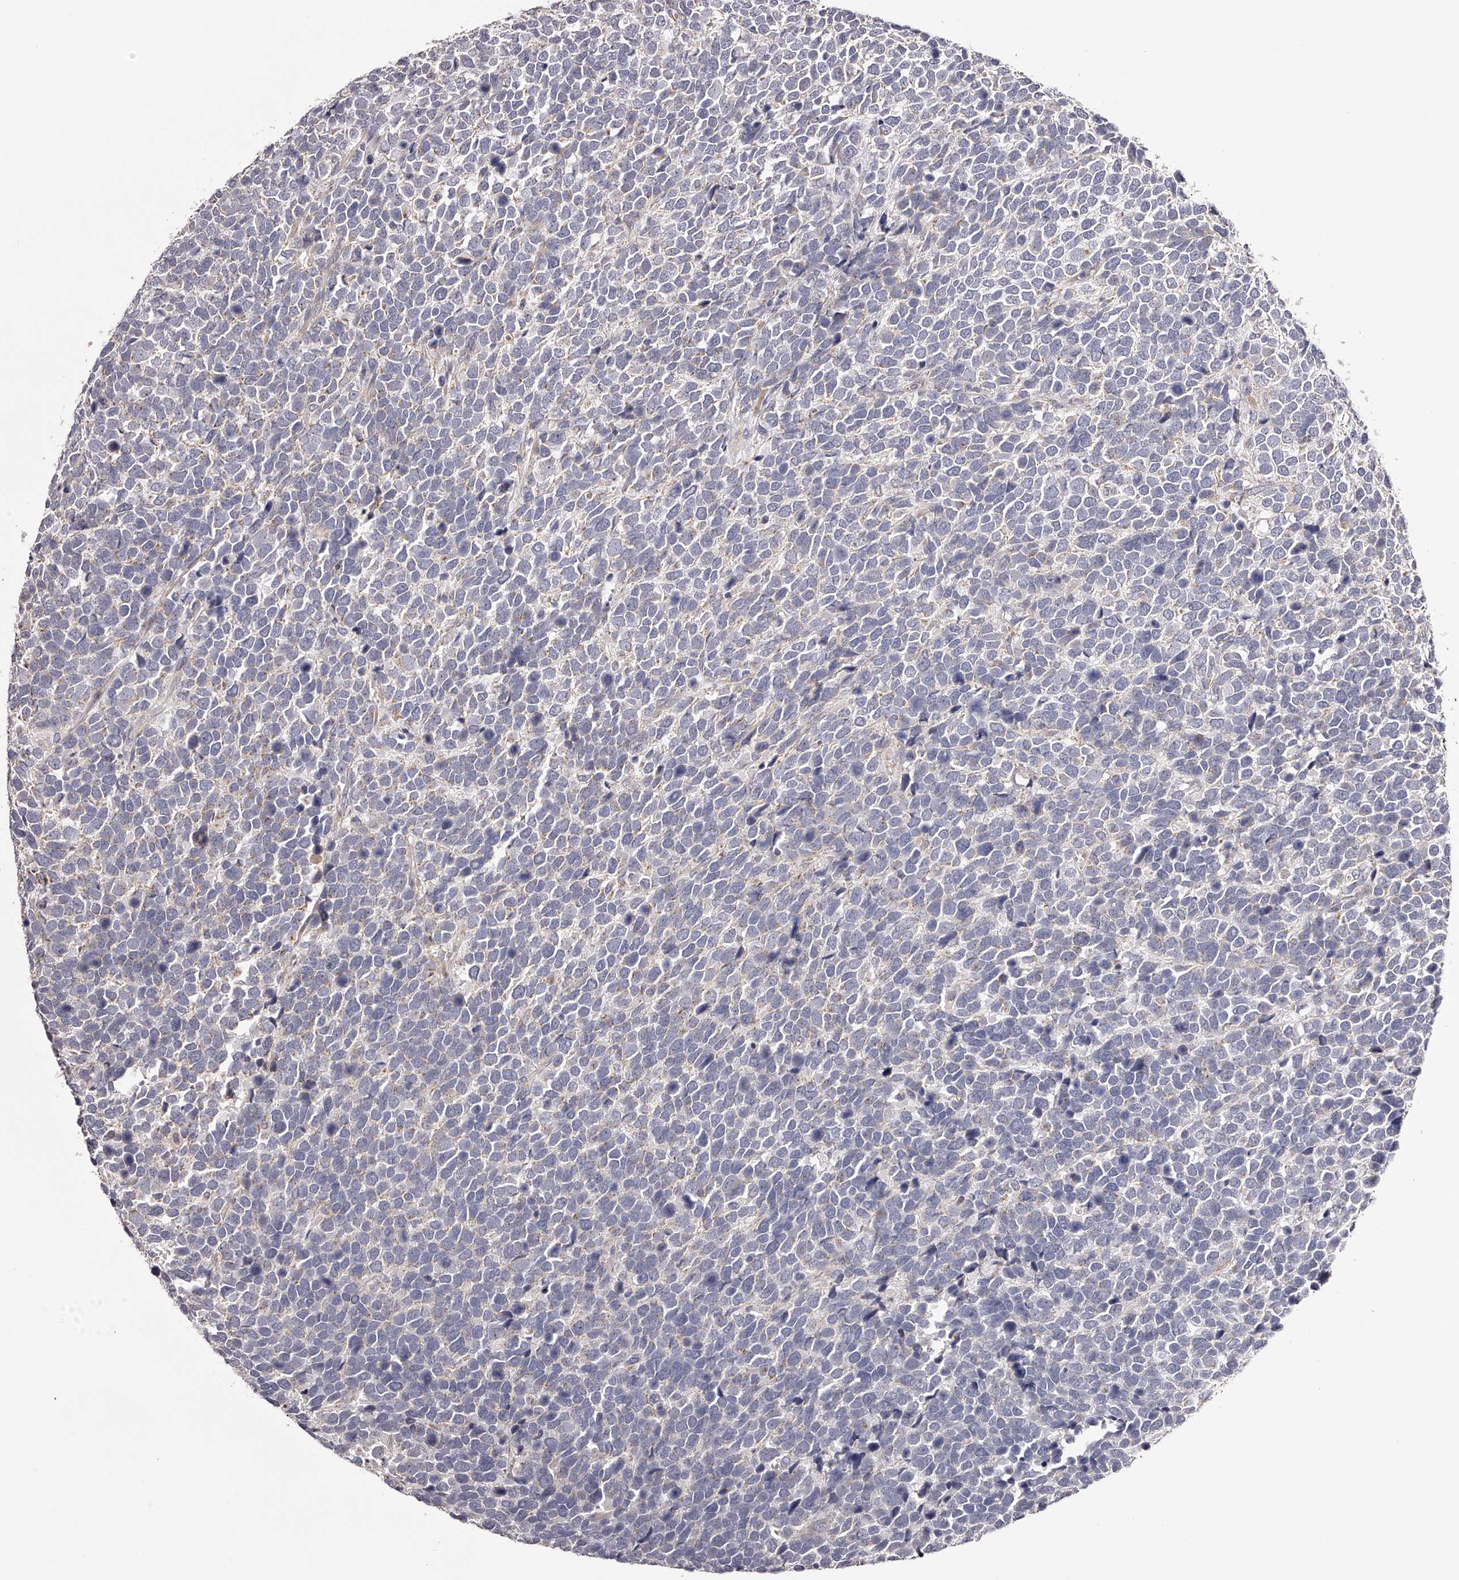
{"staining": {"intensity": "negative", "quantity": "none", "location": "none"}, "tissue": "urothelial cancer", "cell_type": "Tumor cells", "image_type": "cancer", "snomed": [{"axis": "morphology", "description": "Urothelial carcinoma, High grade"}, {"axis": "topography", "description": "Urinary bladder"}], "caption": "Tumor cells are negative for protein expression in human high-grade urothelial carcinoma.", "gene": "ODF2L", "patient": {"sex": "female", "age": 82}}